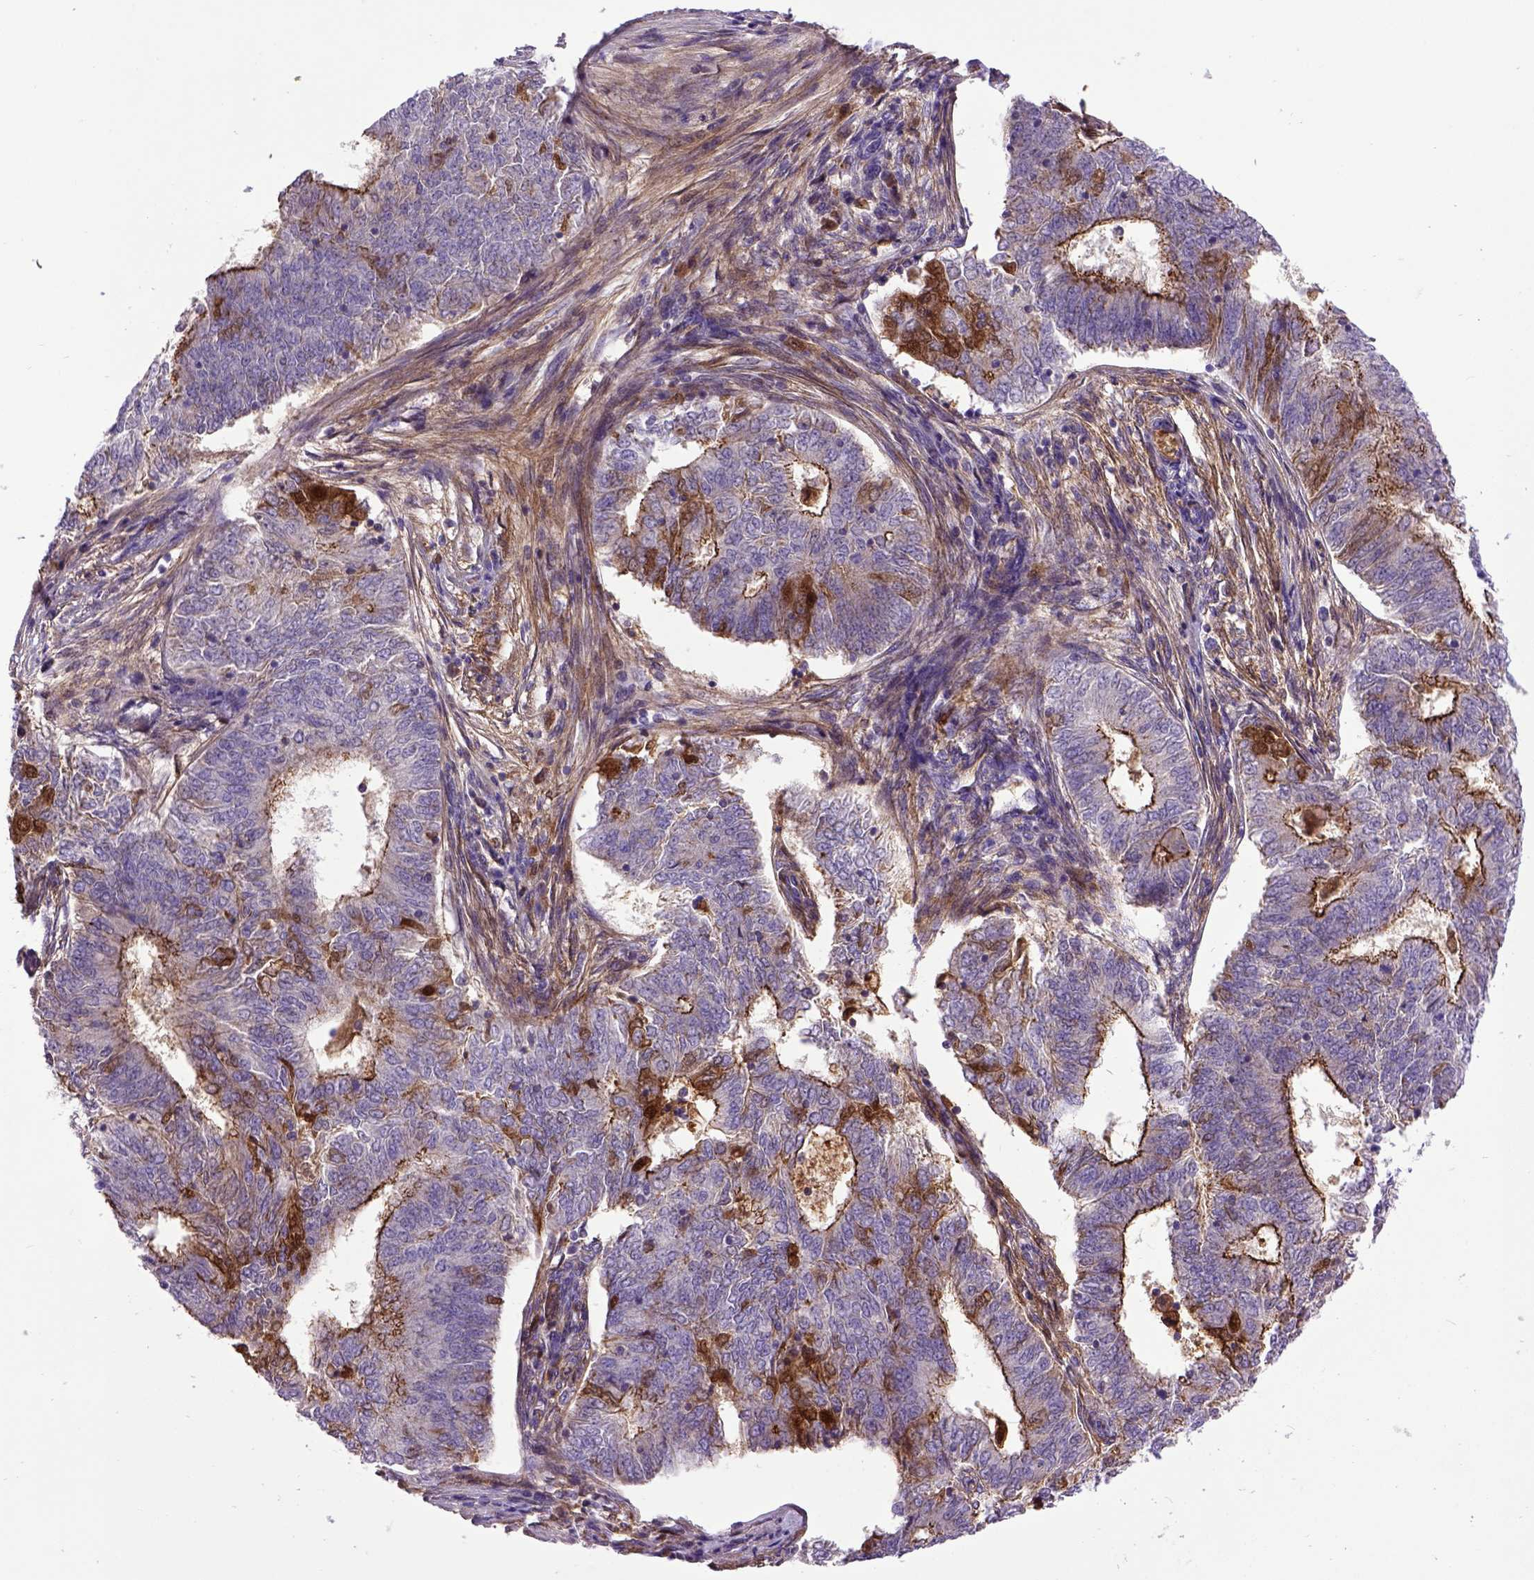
{"staining": {"intensity": "strong", "quantity": "25%-75%", "location": "cytoplasmic/membranous"}, "tissue": "endometrial cancer", "cell_type": "Tumor cells", "image_type": "cancer", "snomed": [{"axis": "morphology", "description": "Adenocarcinoma, NOS"}, {"axis": "topography", "description": "Endometrium"}], "caption": "Human endometrial cancer (adenocarcinoma) stained with a brown dye reveals strong cytoplasmic/membranous positive expression in approximately 25%-75% of tumor cells.", "gene": "CDH1", "patient": {"sex": "female", "age": 62}}